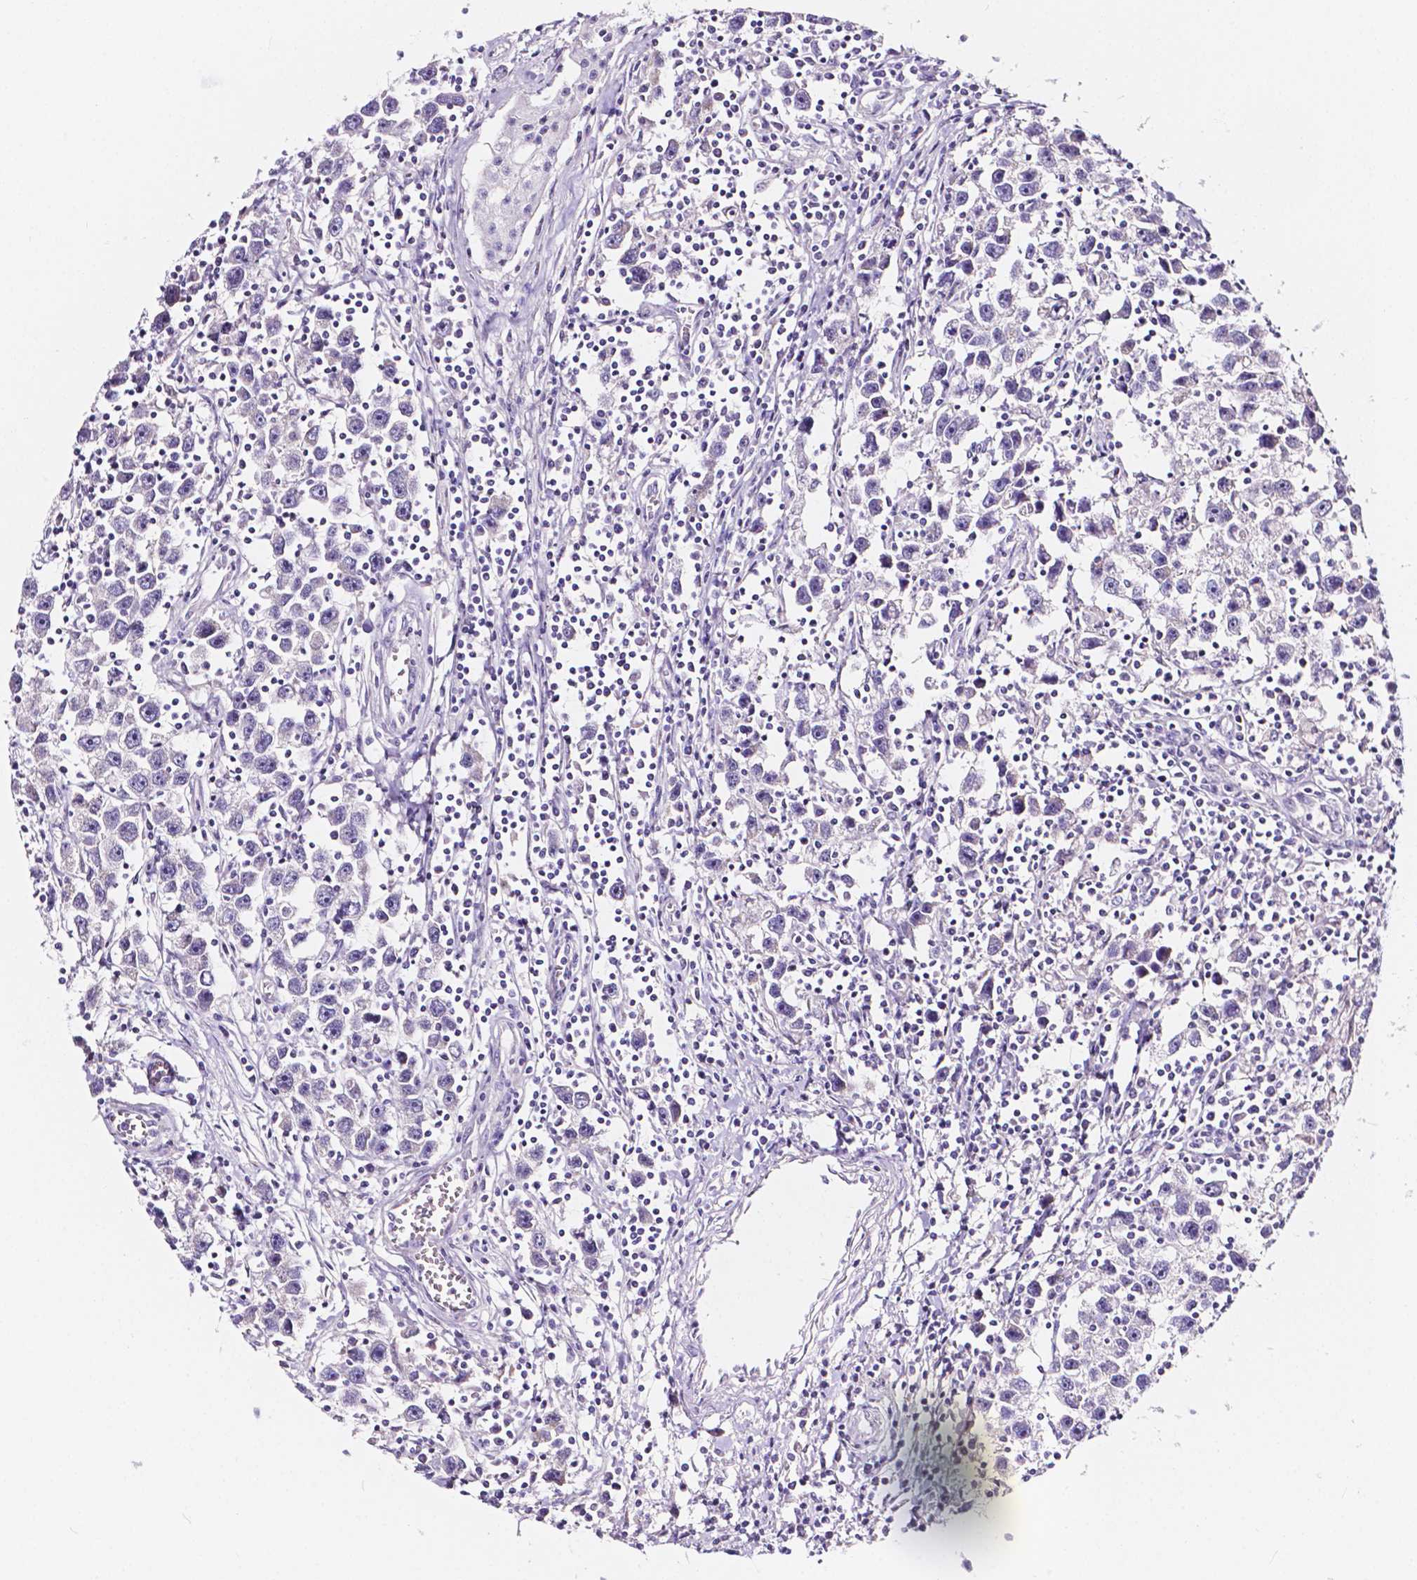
{"staining": {"intensity": "negative", "quantity": "none", "location": "none"}, "tissue": "testis cancer", "cell_type": "Tumor cells", "image_type": "cancer", "snomed": [{"axis": "morphology", "description": "Seminoma, NOS"}, {"axis": "topography", "description": "Testis"}], "caption": "A histopathology image of testis cancer stained for a protein demonstrates no brown staining in tumor cells. The staining was performed using DAB (3,3'-diaminobenzidine) to visualize the protein expression in brown, while the nuclei were stained in blue with hematoxylin (Magnification: 20x).", "gene": "CLSTN2", "patient": {"sex": "male", "age": 30}}